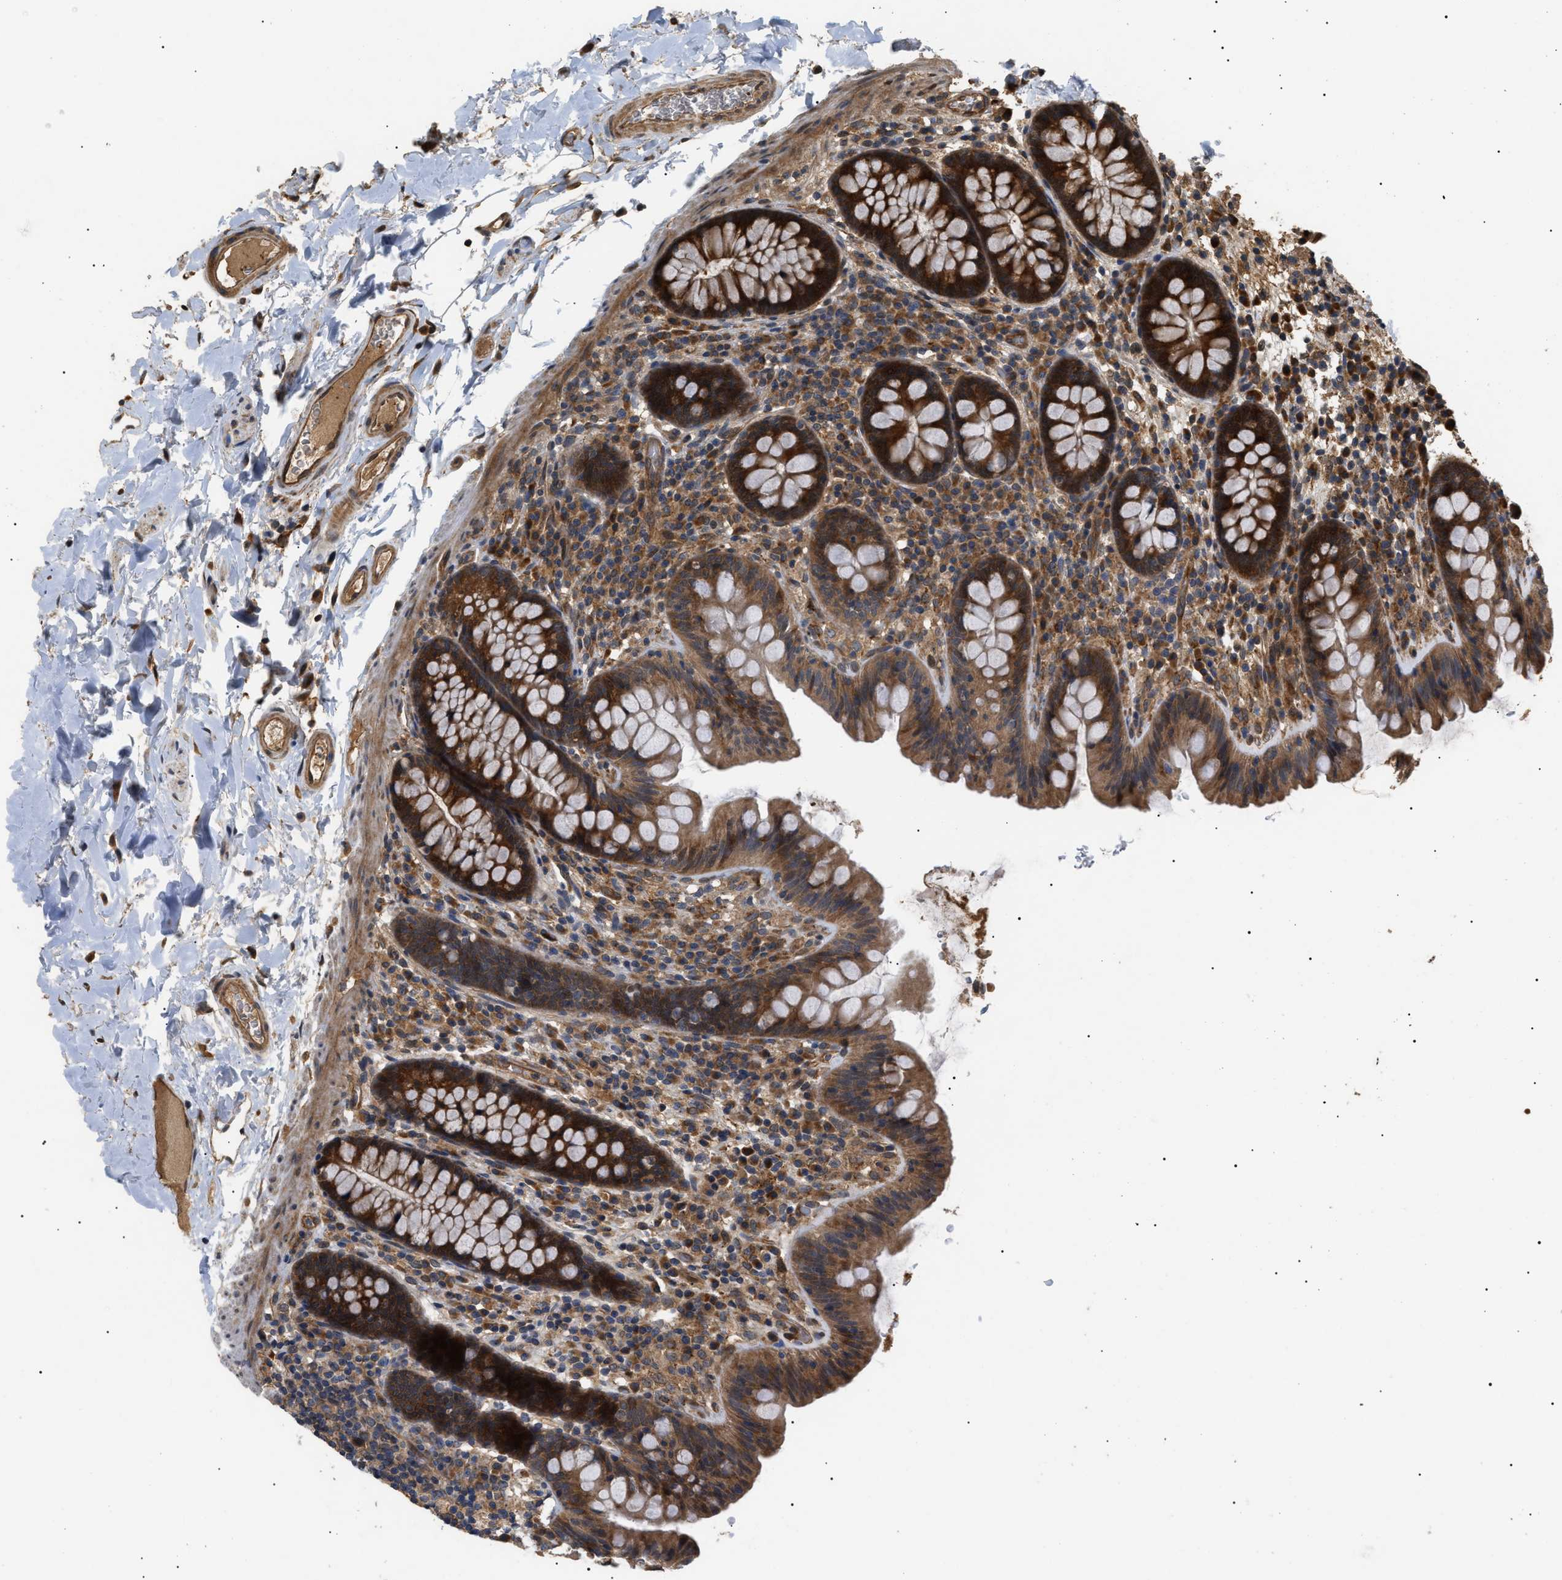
{"staining": {"intensity": "strong", "quantity": ">75%", "location": "cytoplasmic/membranous"}, "tissue": "colon", "cell_type": "Endothelial cells", "image_type": "normal", "snomed": [{"axis": "morphology", "description": "Normal tissue, NOS"}, {"axis": "topography", "description": "Colon"}], "caption": "This histopathology image exhibits immunohistochemistry staining of unremarkable colon, with high strong cytoplasmic/membranous expression in about >75% of endothelial cells.", "gene": "ASTL", "patient": {"sex": "female", "age": 80}}